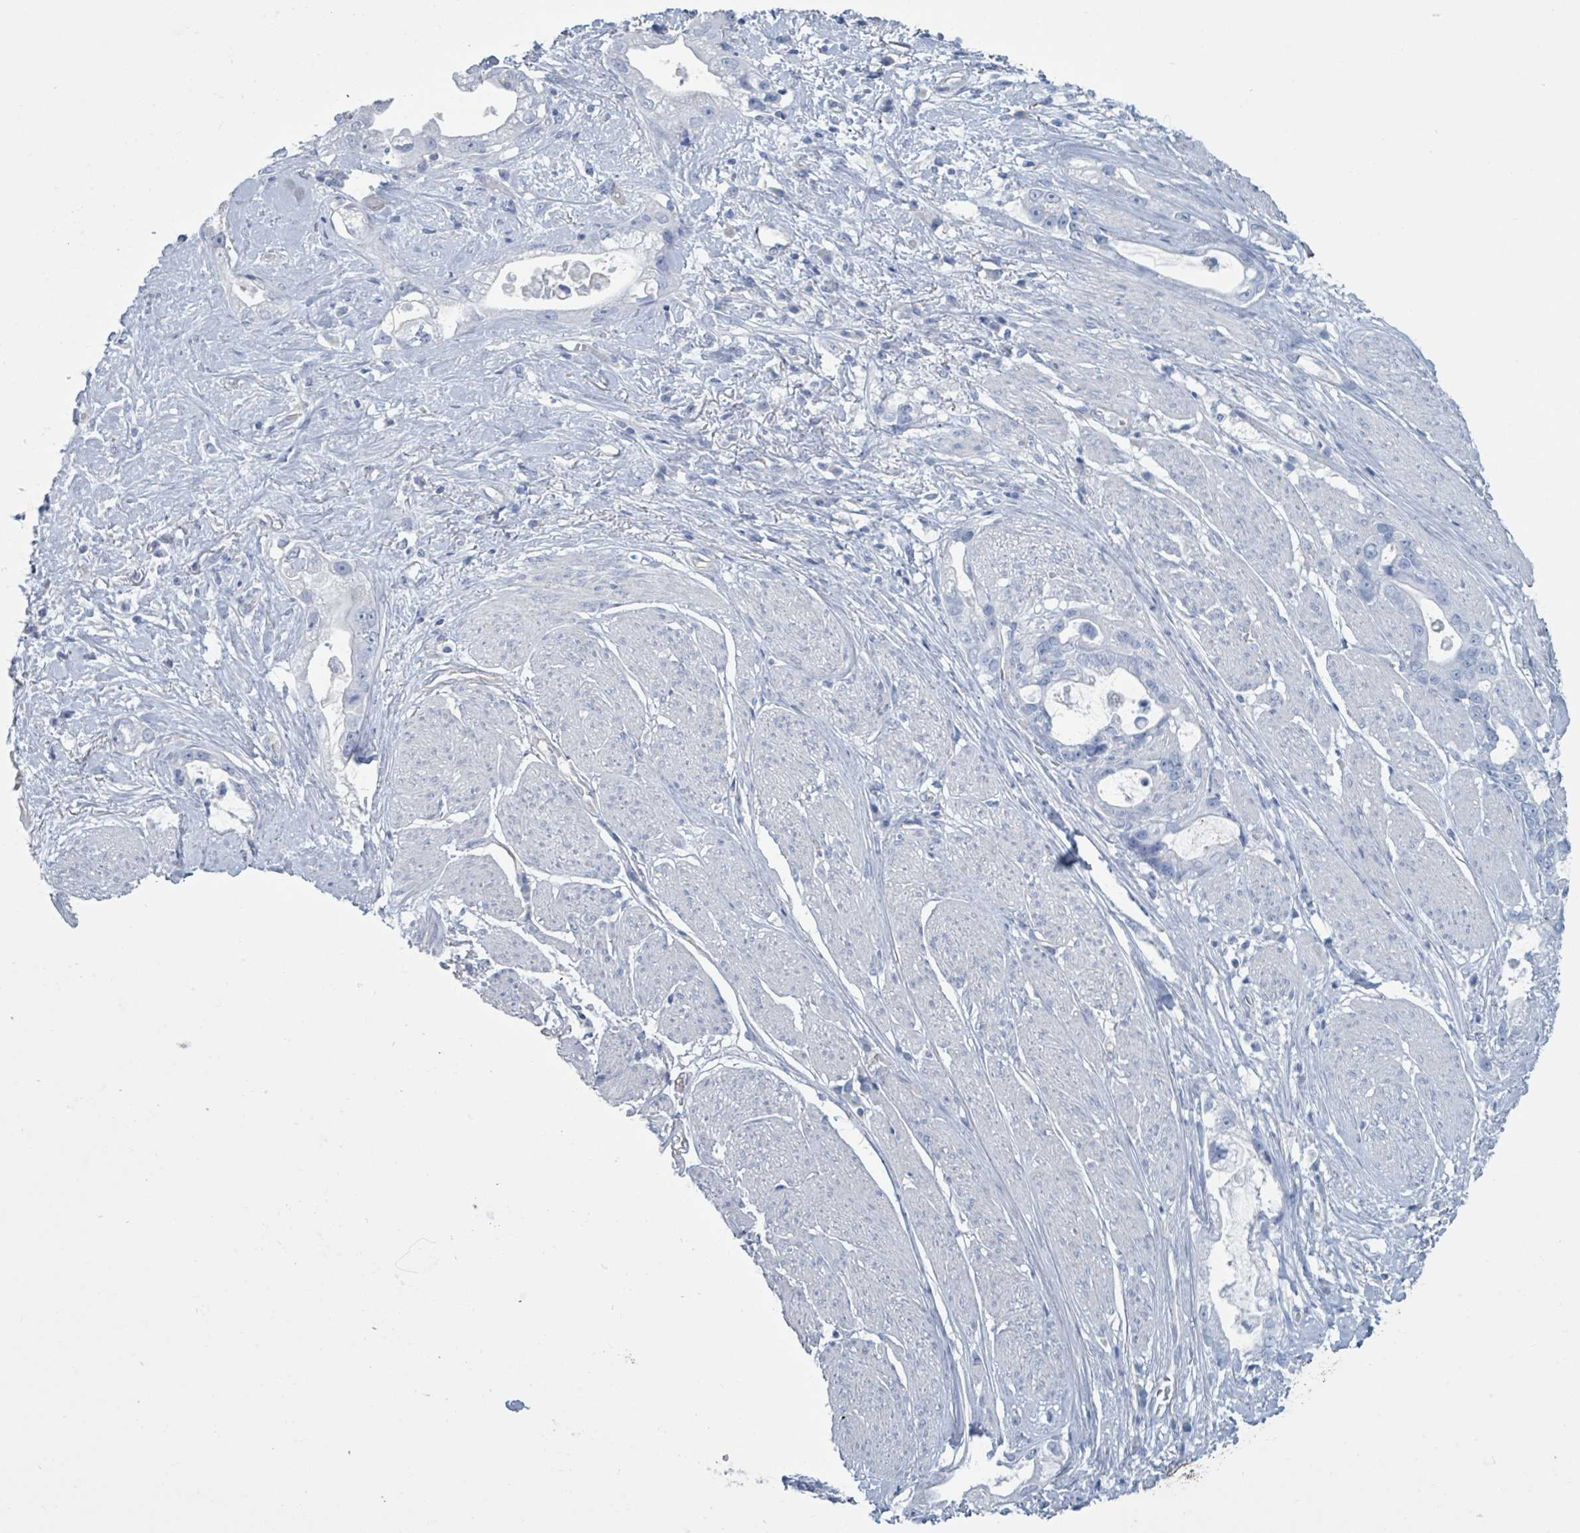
{"staining": {"intensity": "negative", "quantity": "none", "location": "none"}, "tissue": "stomach cancer", "cell_type": "Tumor cells", "image_type": "cancer", "snomed": [{"axis": "morphology", "description": "Adenocarcinoma, NOS"}, {"axis": "topography", "description": "Stomach"}], "caption": "DAB (3,3'-diaminobenzidine) immunohistochemical staining of human stomach adenocarcinoma shows no significant expression in tumor cells. Nuclei are stained in blue.", "gene": "CT45A5", "patient": {"sex": "male", "age": 55}}